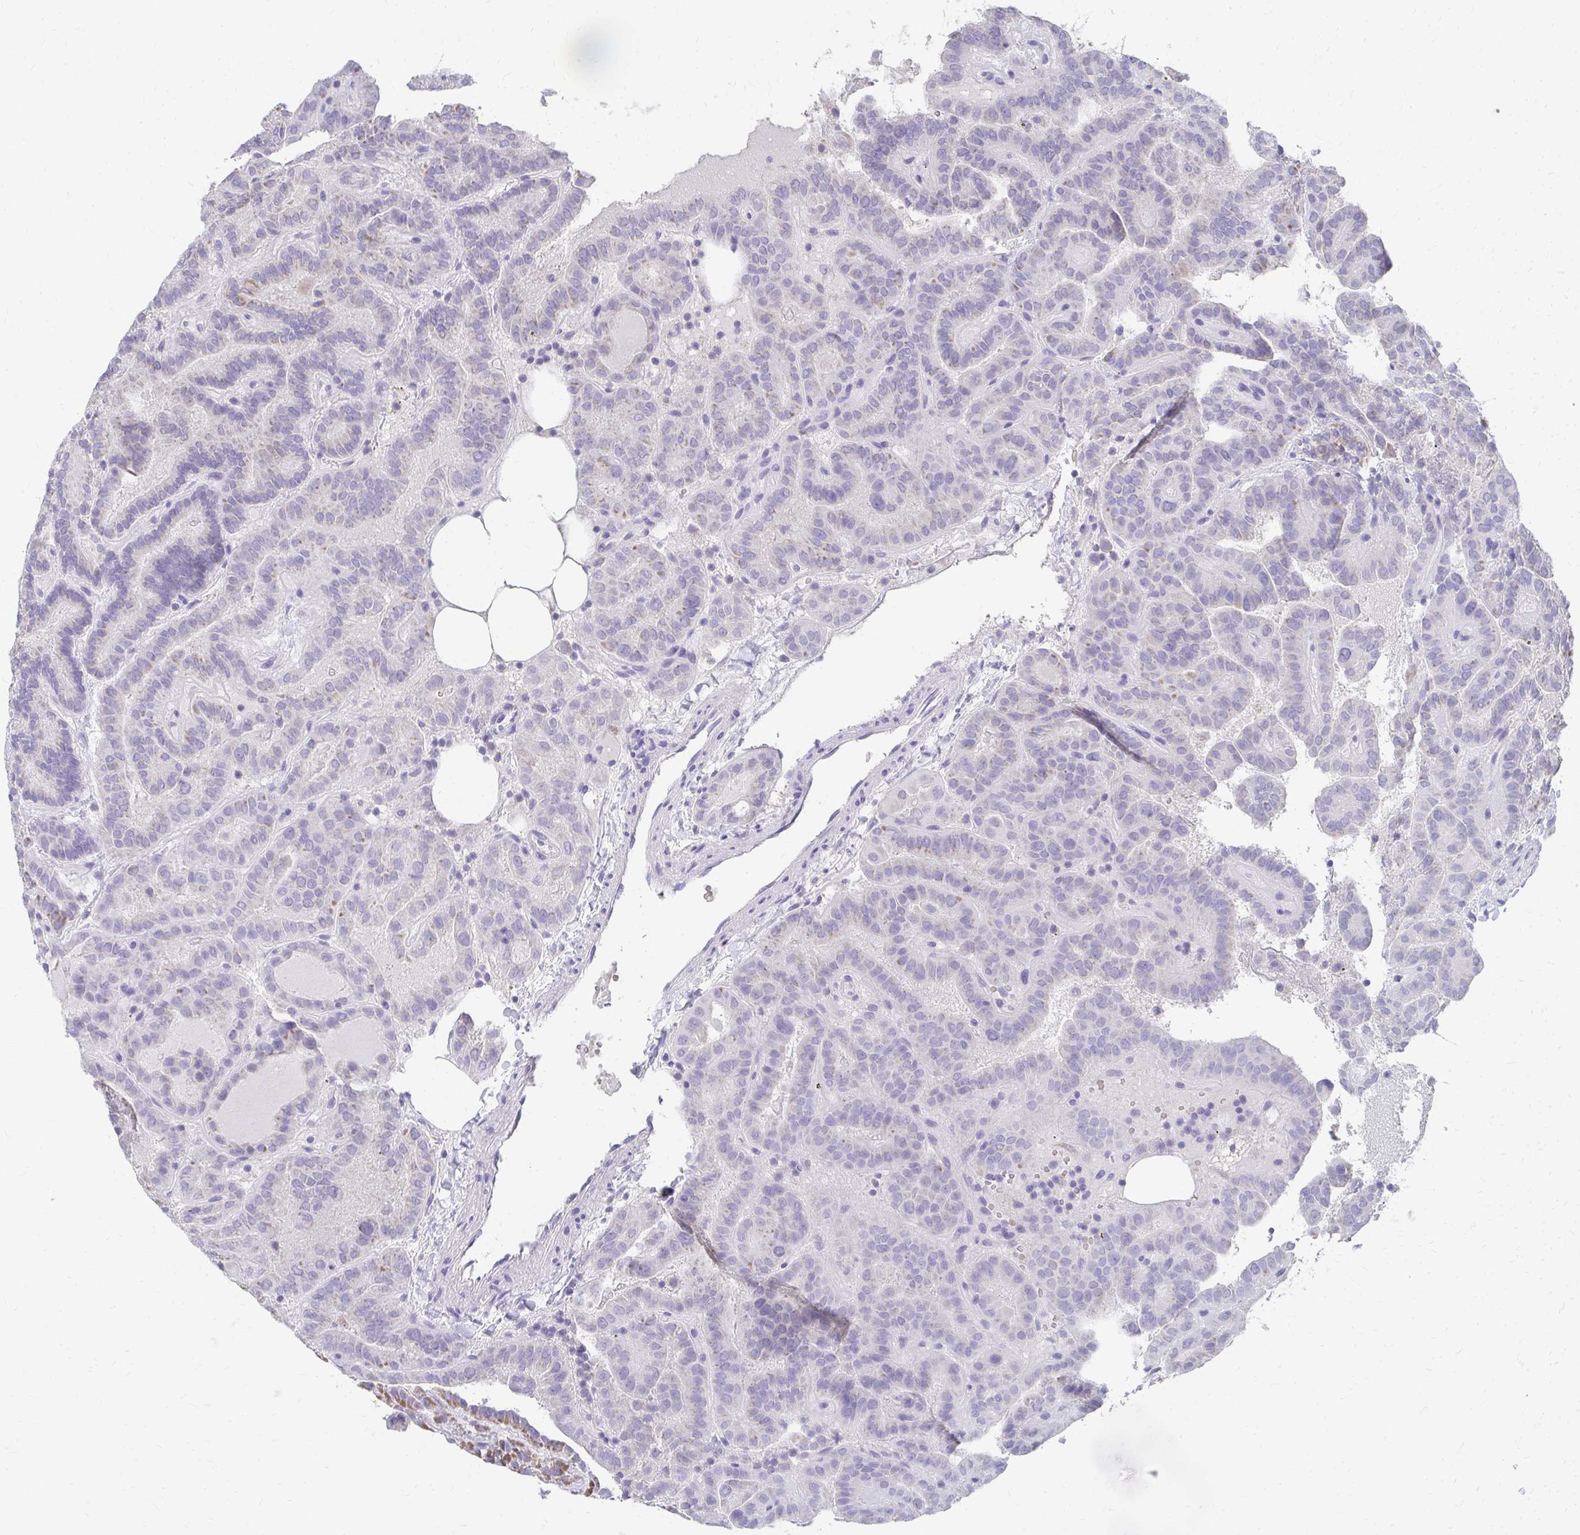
{"staining": {"intensity": "negative", "quantity": "none", "location": "none"}, "tissue": "thyroid cancer", "cell_type": "Tumor cells", "image_type": "cancer", "snomed": [{"axis": "morphology", "description": "Papillary adenocarcinoma, NOS"}, {"axis": "topography", "description": "Thyroid gland"}], "caption": "Immunohistochemistry (IHC) of human thyroid cancer (papillary adenocarcinoma) exhibits no expression in tumor cells. (DAB IHC with hematoxylin counter stain).", "gene": "TMPRSS2", "patient": {"sex": "female", "age": 46}}